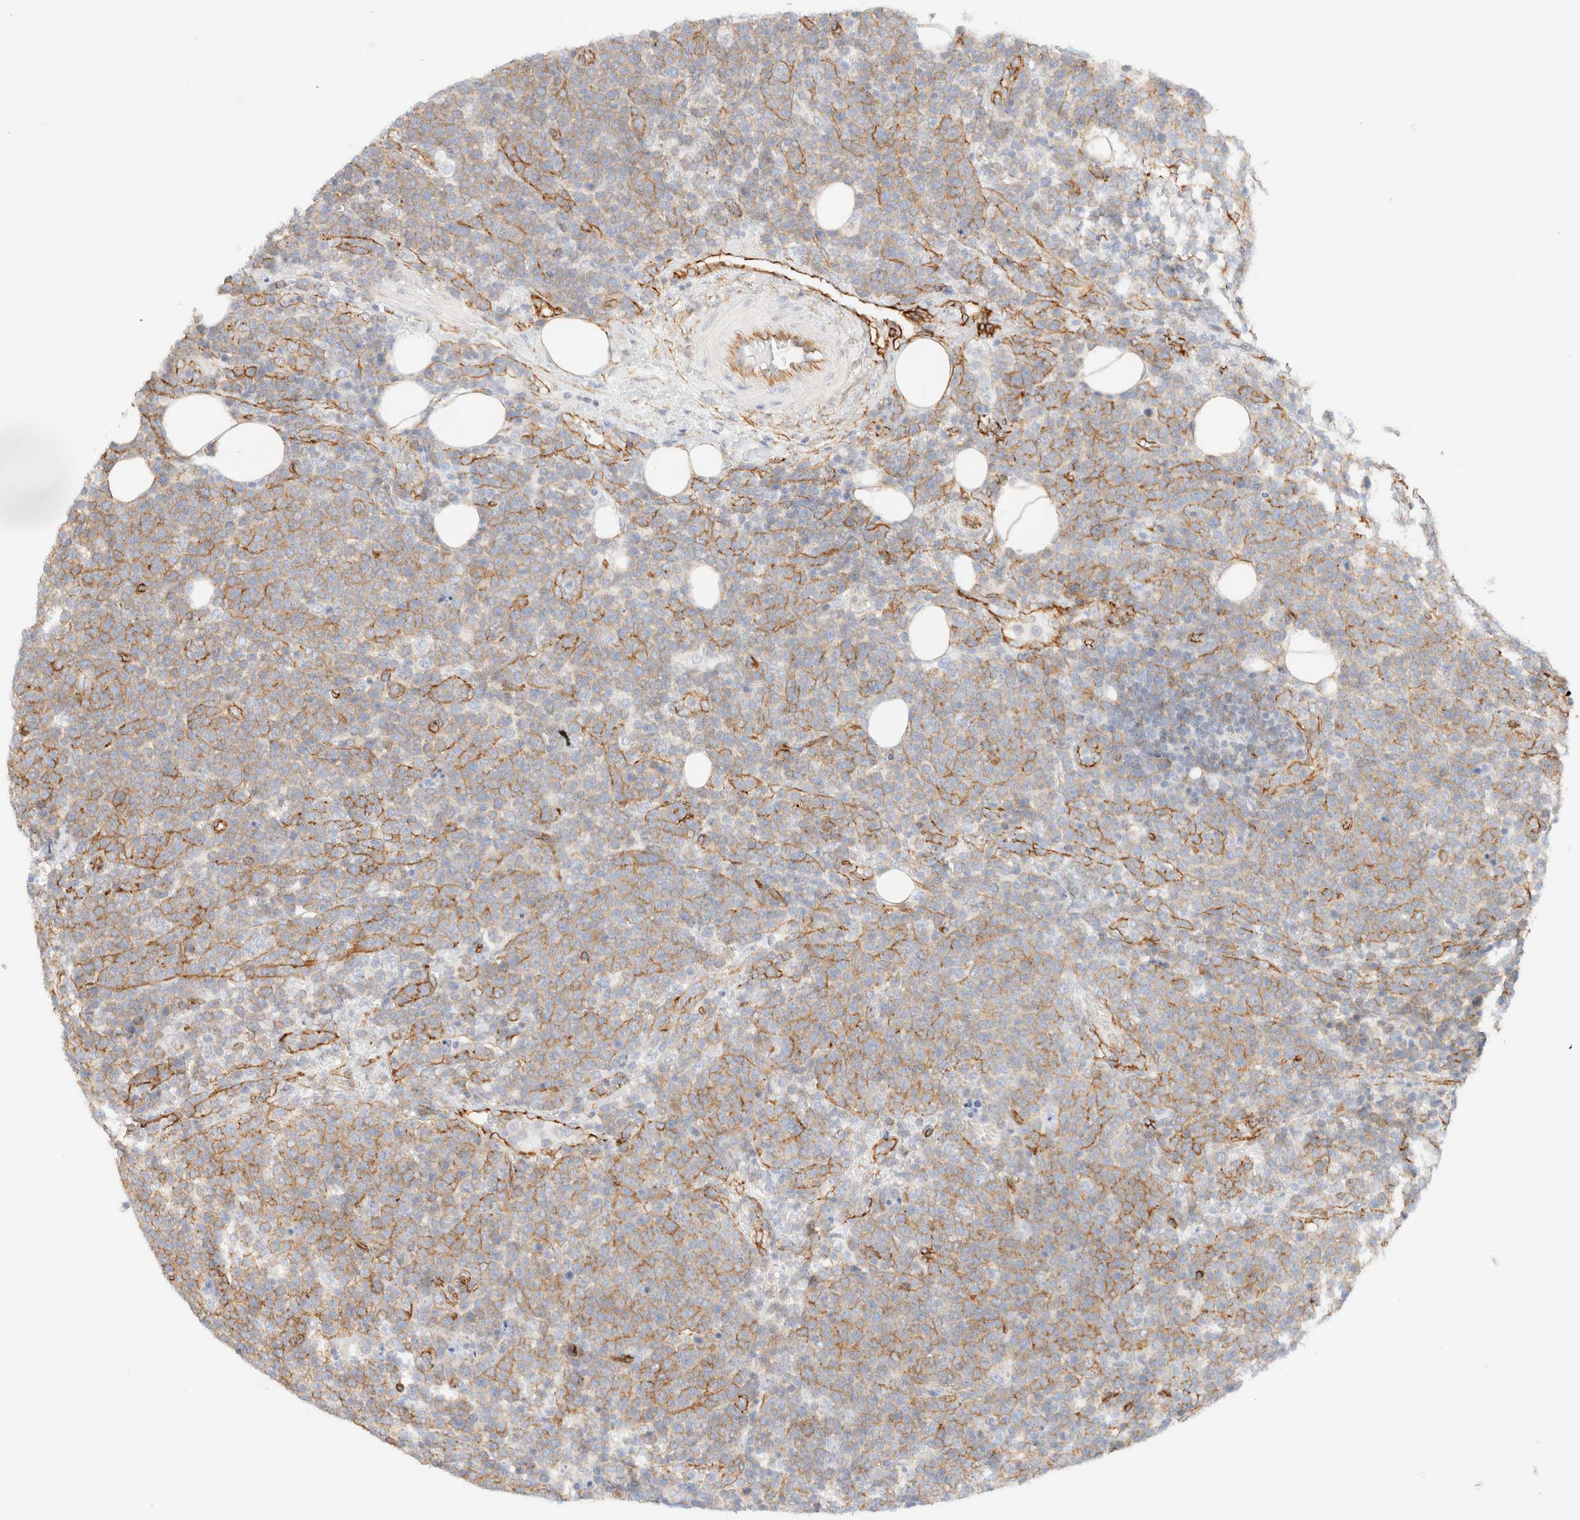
{"staining": {"intensity": "weak", "quantity": ">75%", "location": "cytoplasmic/membranous"}, "tissue": "lymphoma", "cell_type": "Tumor cells", "image_type": "cancer", "snomed": [{"axis": "morphology", "description": "Malignant lymphoma, non-Hodgkin's type, High grade"}, {"axis": "topography", "description": "Lymph node"}], "caption": "Immunohistochemical staining of high-grade malignant lymphoma, non-Hodgkin's type displays low levels of weak cytoplasmic/membranous protein positivity in about >75% of tumor cells.", "gene": "CYB5R4", "patient": {"sex": "male", "age": 61}}